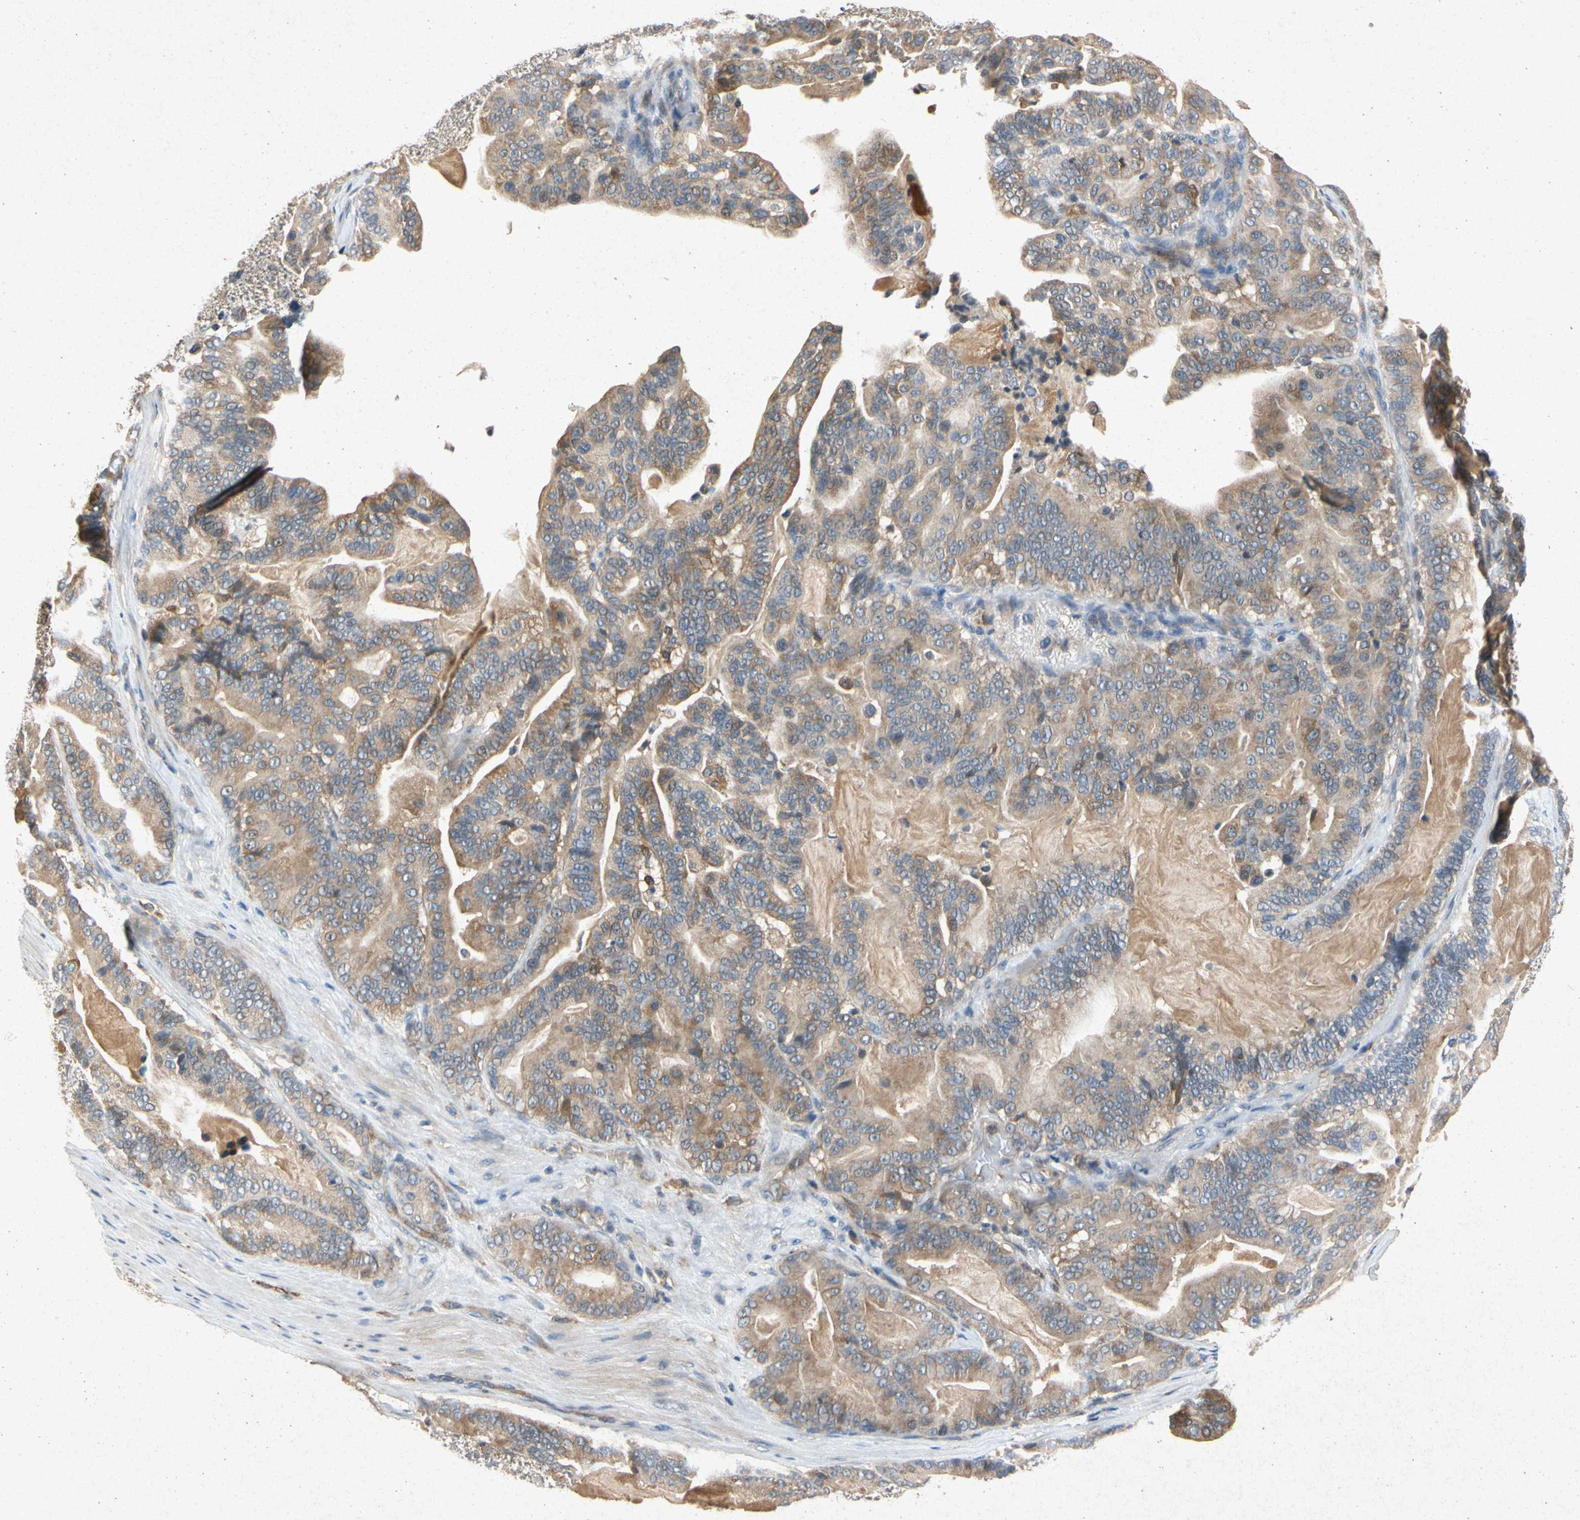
{"staining": {"intensity": "moderate", "quantity": ">75%", "location": "cytoplasmic/membranous"}, "tissue": "pancreatic cancer", "cell_type": "Tumor cells", "image_type": "cancer", "snomed": [{"axis": "morphology", "description": "Adenocarcinoma, NOS"}, {"axis": "topography", "description": "Pancreas"}], "caption": "Tumor cells reveal medium levels of moderate cytoplasmic/membranous staining in about >75% of cells in human pancreatic cancer (adenocarcinoma). The staining is performed using DAB brown chromogen to label protein expression. The nuclei are counter-stained blue using hematoxylin.", "gene": "RPS6KA1", "patient": {"sex": "male", "age": 63}}